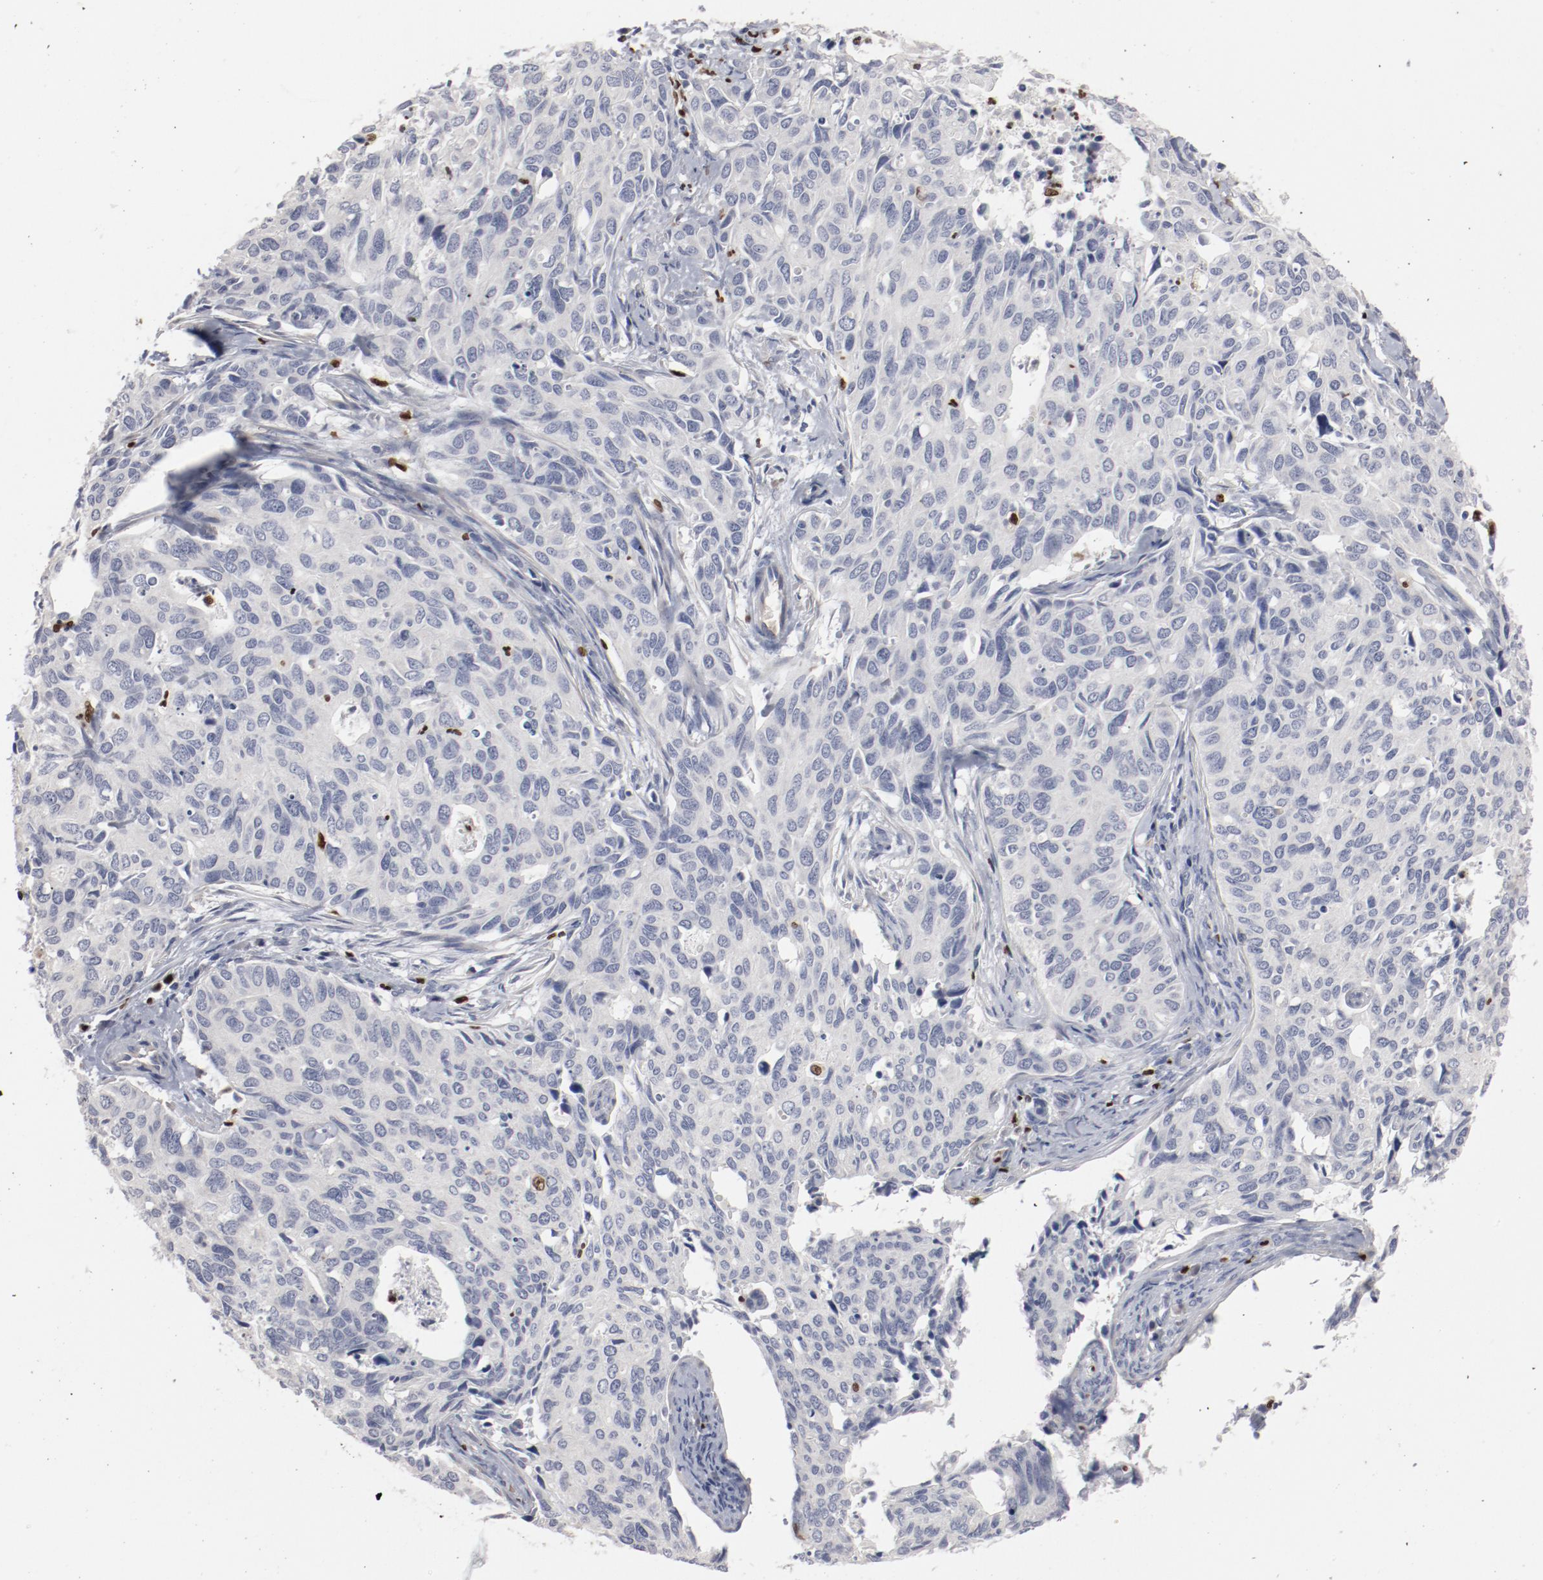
{"staining": {"intensity": "negative", "quantity": "none", "location": "none"}, "tissue": "cervical cancer", "cell_type": "Tumor cells", "image_type": "cancer", "snomed": [{"axis": "morphology", "description": "Squamous cell carcinoma, NOS"}, {"axis": "topography", "description": "Cervix"}], "caption": "Cervical cancer stained for a protein using IHC shows no expression tumor cells.", "gene": "SPI1", "patient": {"sex": "female", "age": 45}}